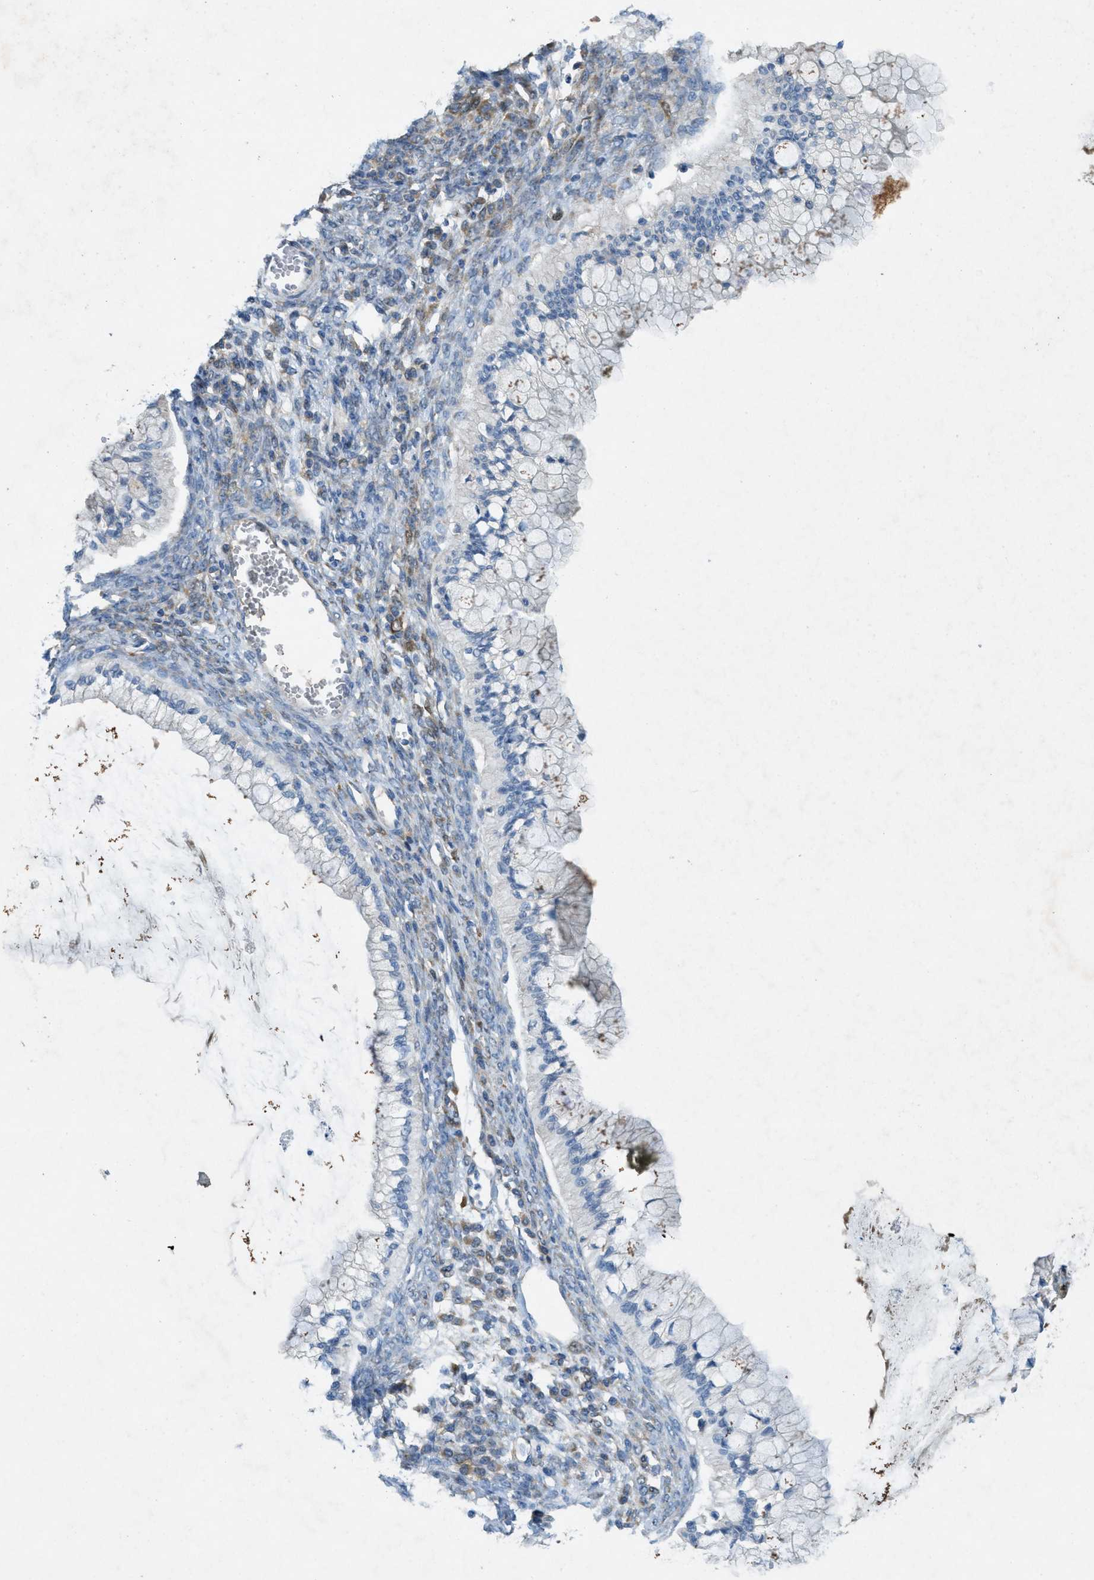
{"staining": {"intensity": "negative", "quantity": "none", "location": "none"}, "tissue": "ovarian cancer", "cell_type": "Tumor cells", "image_type": "cancer", "snomed": [{"axis": "morphology", "description": "Cystadenocarcinoma, mucinous, NOS"}, {"axis": "topography", "description": "Ovary"}], "caption": "Immunohistochemistry of human ovarian cancer displays no positivity in tumor cells.", "gene": "CYGB", "patient": {"sex": "female", "age": 57}}